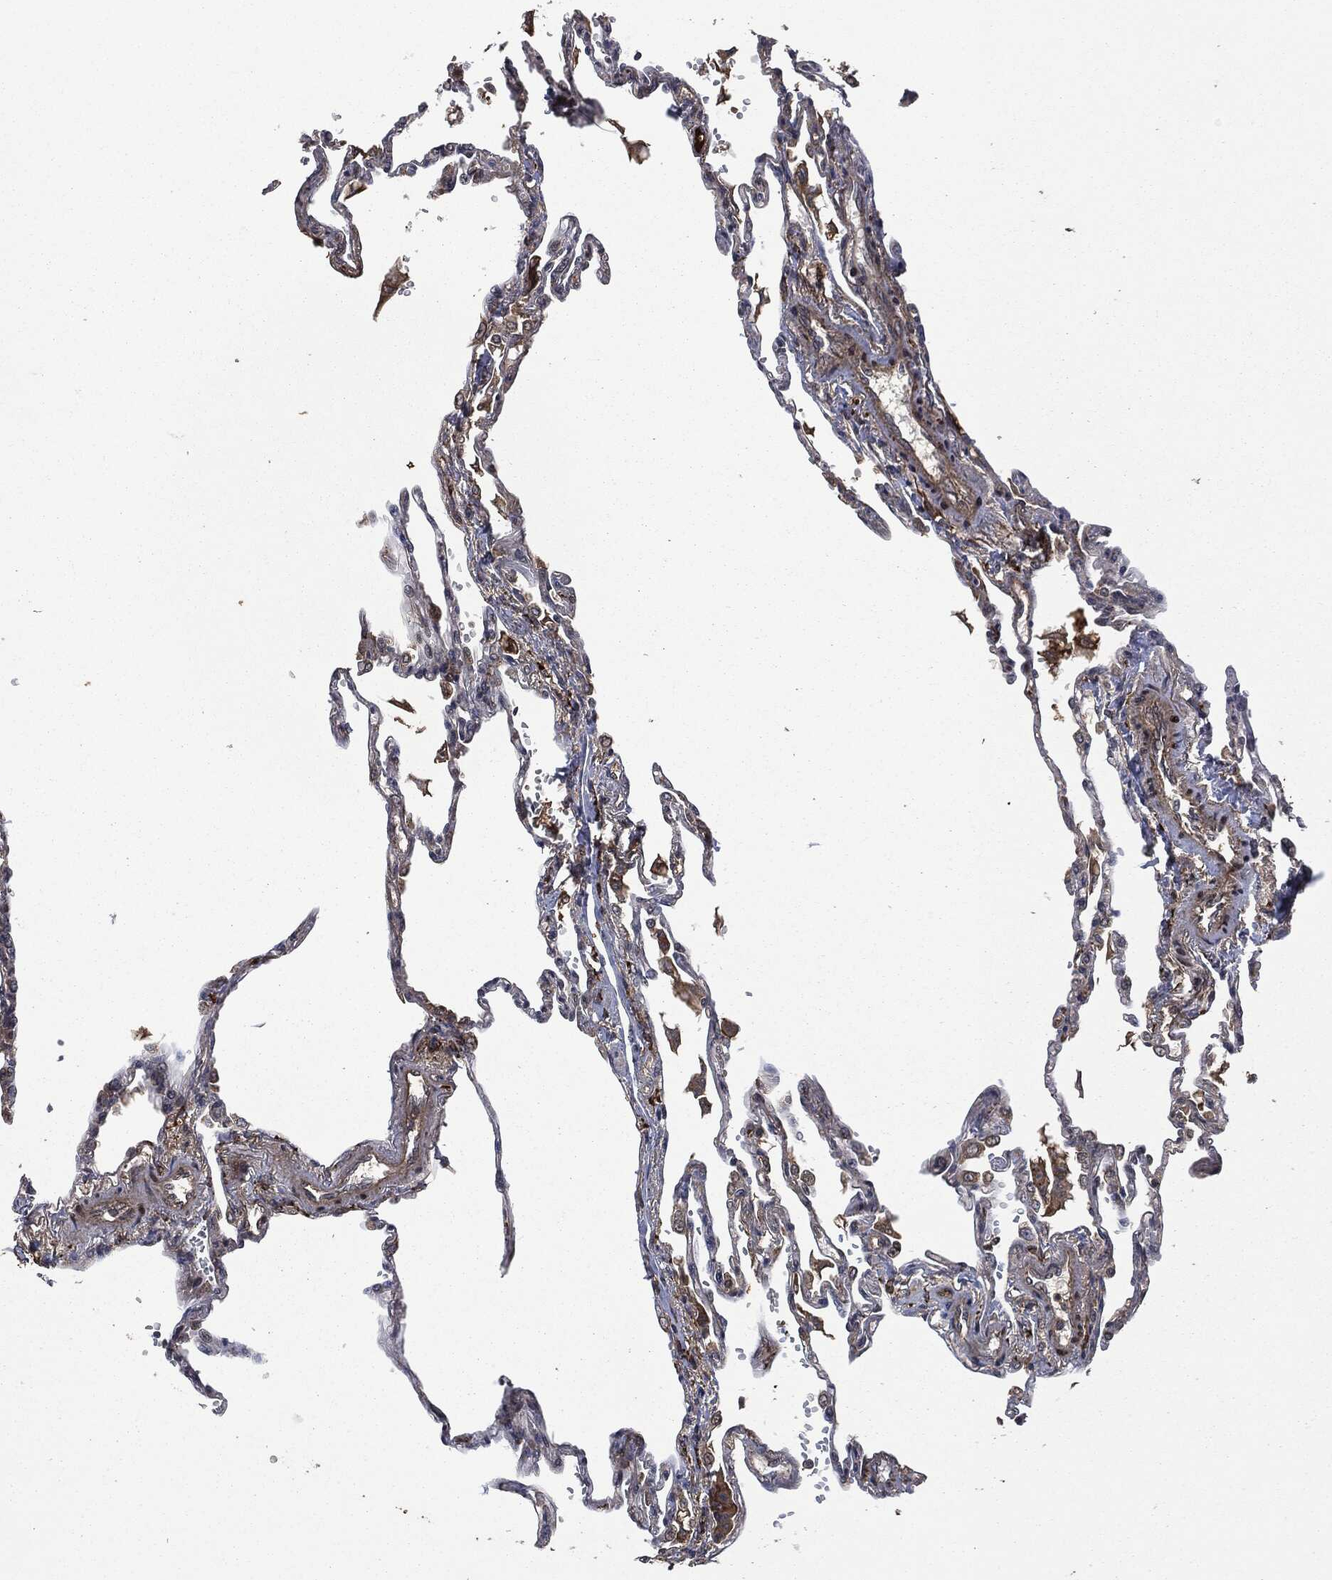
{"staining": {"intensity": "moderate", "quantity": "<25%", "location": "cytoplasmic/membranous"}, "tissue": "lung", "cell_type": "Alveolar cells", "image_type": "normal", "snomed": [{"axis": "morphology", "description": "Normal tissue, NOS"}, {"axis": "topography", "description": "Lung"}], "caption": "Human lung stained with a brown dye exhibits moderate cytoplasmic/membranous positive expression in approximately <25% of alveolar cells.", "gene": "CRABP2", "patient": {"sex": "male", "age": 78}}